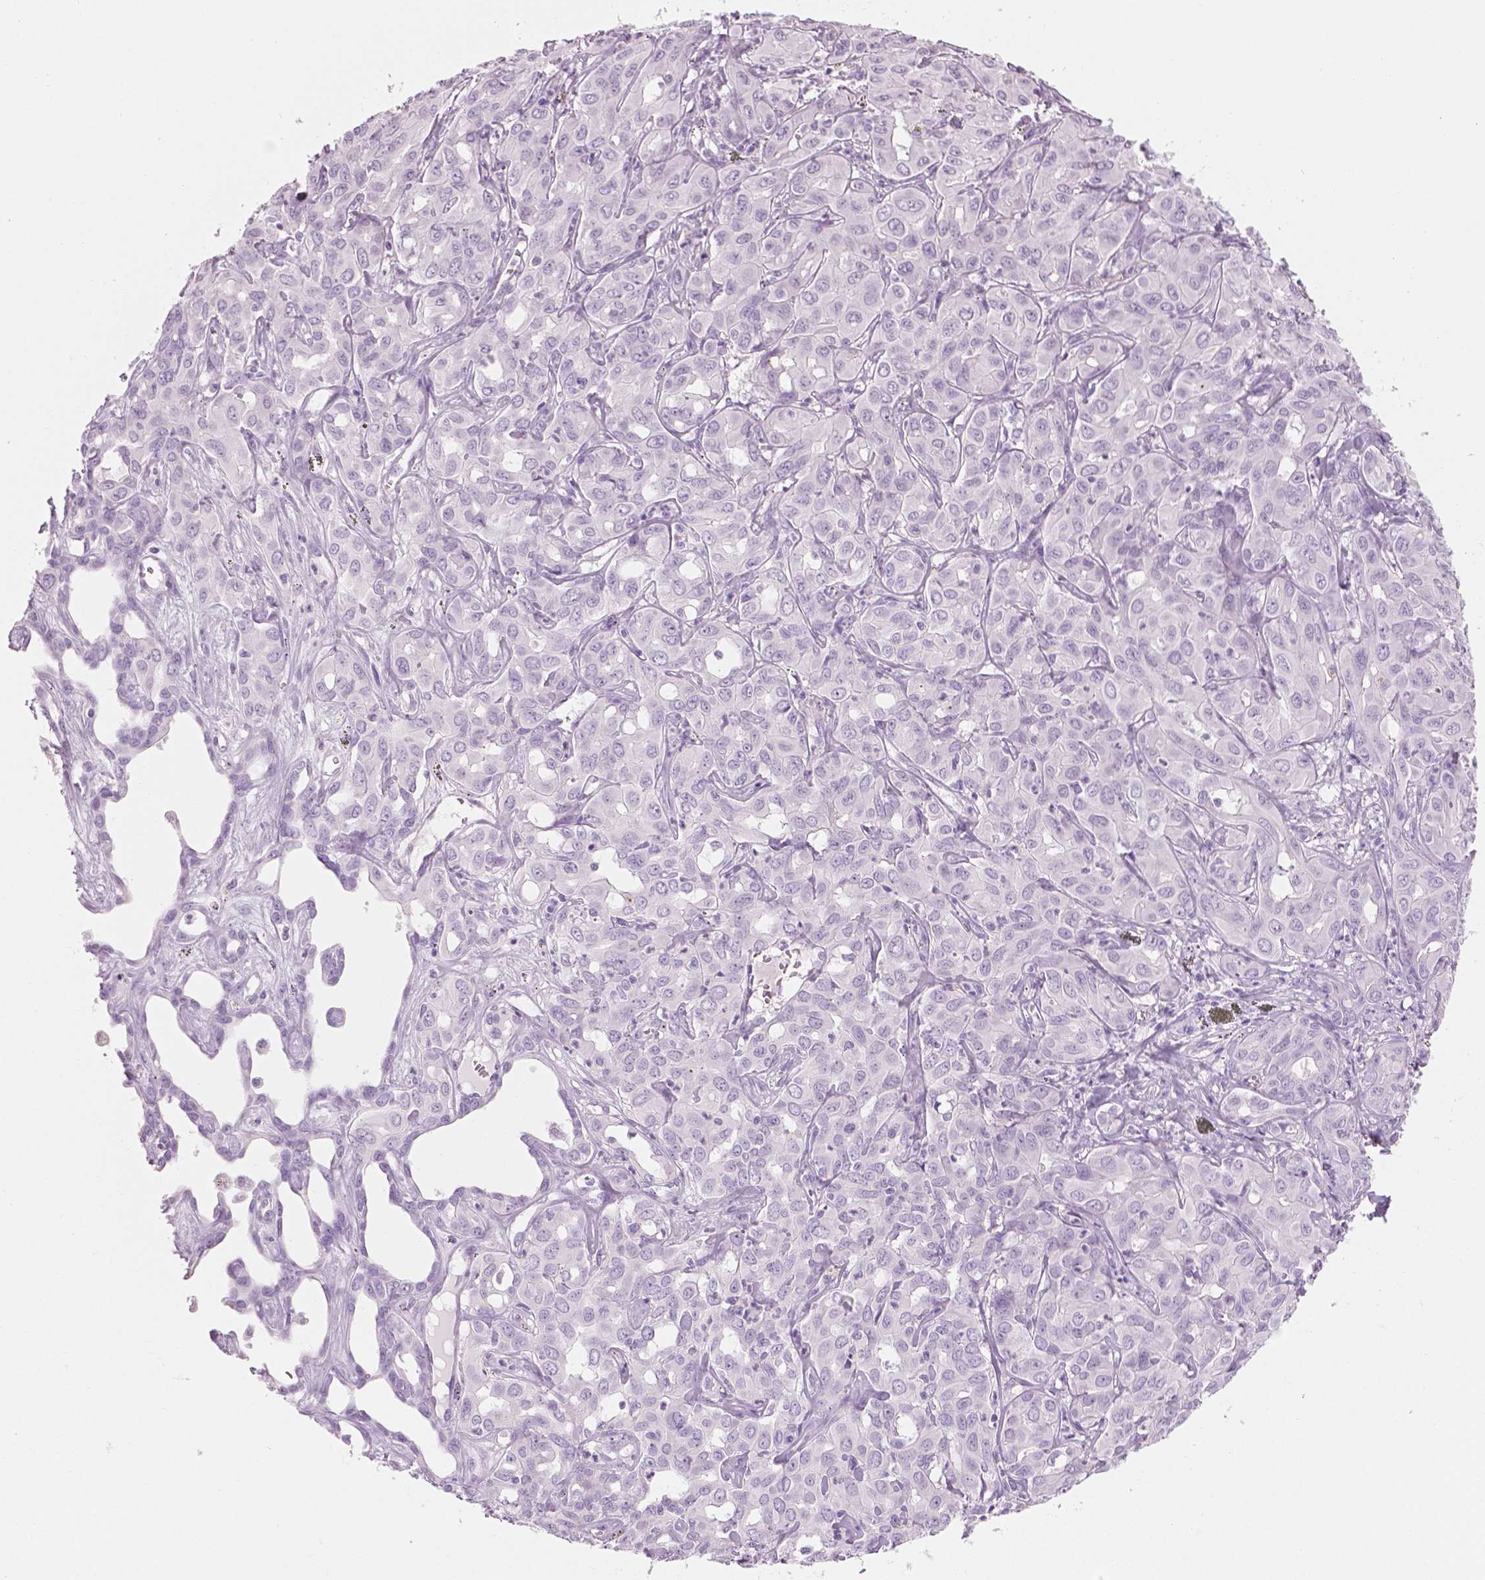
{"staining": {"intensity": "negative", "quantity": "none", "location": "none"}, "tissue": "liver cancer", "cell_type": "Tumor cells", "image_type": "cancer", "snomed": [{"axis": "morphology", "description": "Cholangiocarcinoma"}, {"axis": "topography", "description": "Liver"}], "caption": "High power microscopy micrograph of an immunohistochemistry micrograph of liver cancer, revealing no significant expression in tumor cells.", "gene": "PLIN4", "patient": {"sex": "female", "age": 60}}